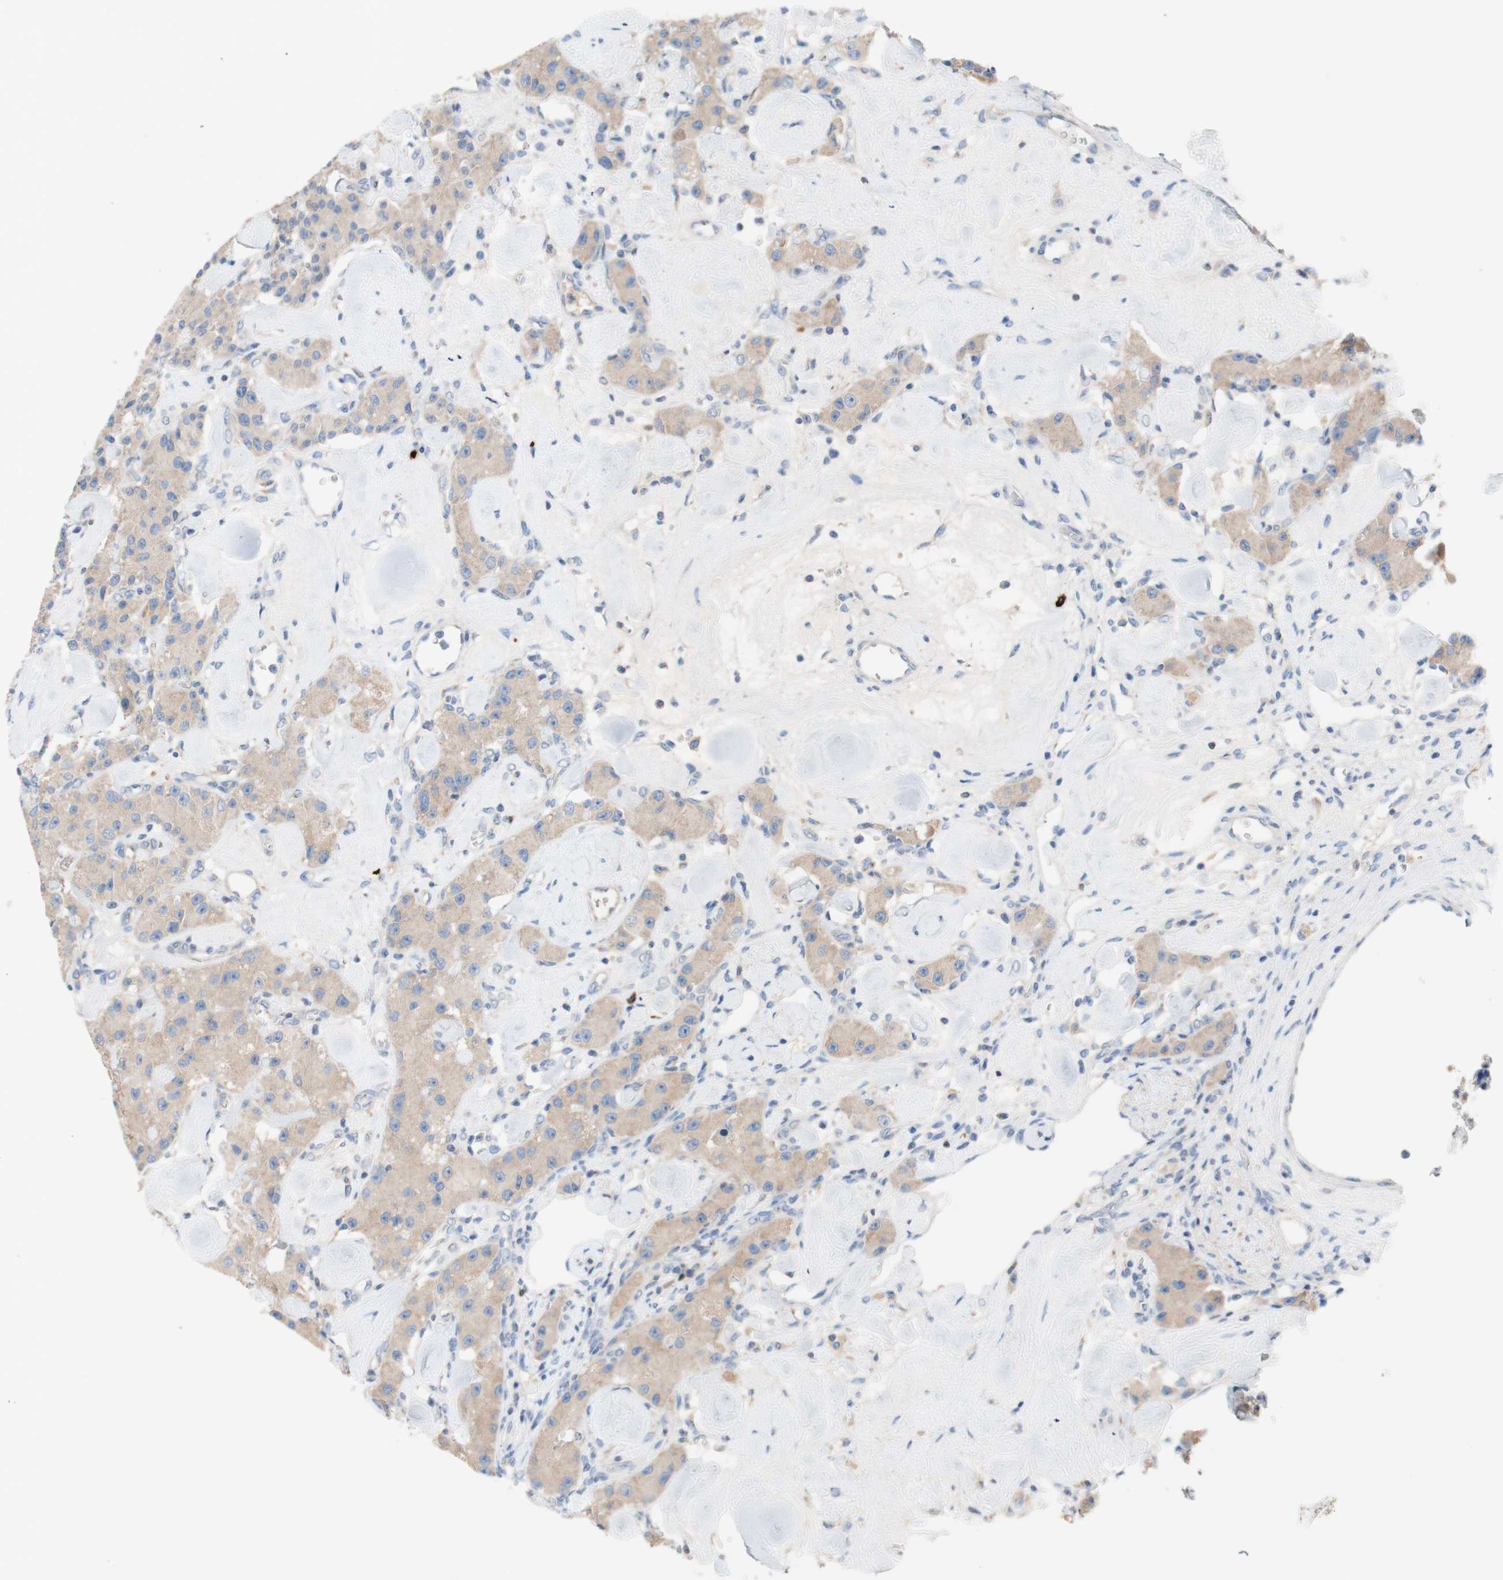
{"staining": {"intensity": "weak", "quantity": ">75%", "location": "cytoplasmic/membranous"}, "tissue": "carcinoid", "cell_type": "Tumor cells", "image_type": "cancer", "snomed": [{"axis": "morphology", "description": "Carcinoid, malignant, NOS"}, {"axis": "topography", "description": "Pancreas"}], "caption": "Carcinoid stained with DAB immunohistochemistry reveals low levels of weak cytoplasmic/membranous staining in approximately >75% of tumor cells.", "gene": "PACSIN1", "patient": {"sex": "male", "age": 41}}